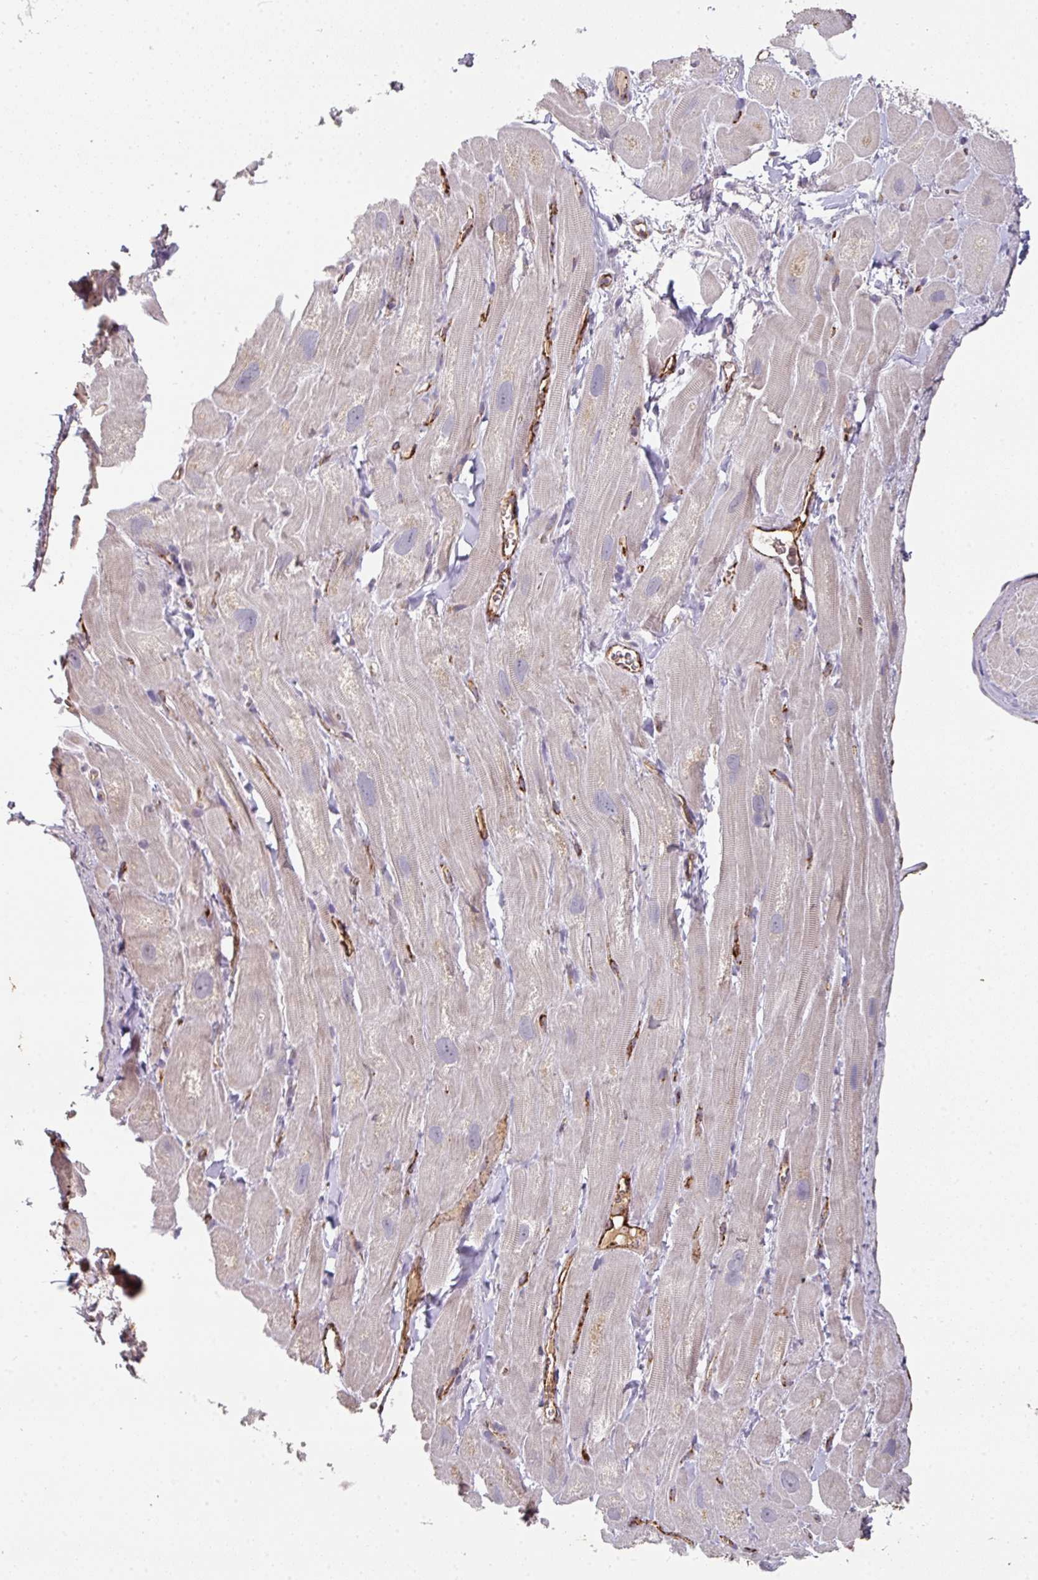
{"staining": {"intensity": "weak", "quantity": "<25%", "location": "cytoplasmic/membranous"}, "tissue": "heart muscle", "cell_type": "Cardiomyocytes", "image_type": "normal", "snomed": [{"axis": "morphology", "description": "Normal tissue, NOS"}, {"axis": "topography", "description": "Heart"}], "caption": "Image shows no significant protein positivity in cardiomyocytes of unremarkable heart muscle. (Immunohistochemistry, brightfield microscopy, high magnification).", "gene": "SIDT2", "patient": {"sex": "male", "age": 49}}